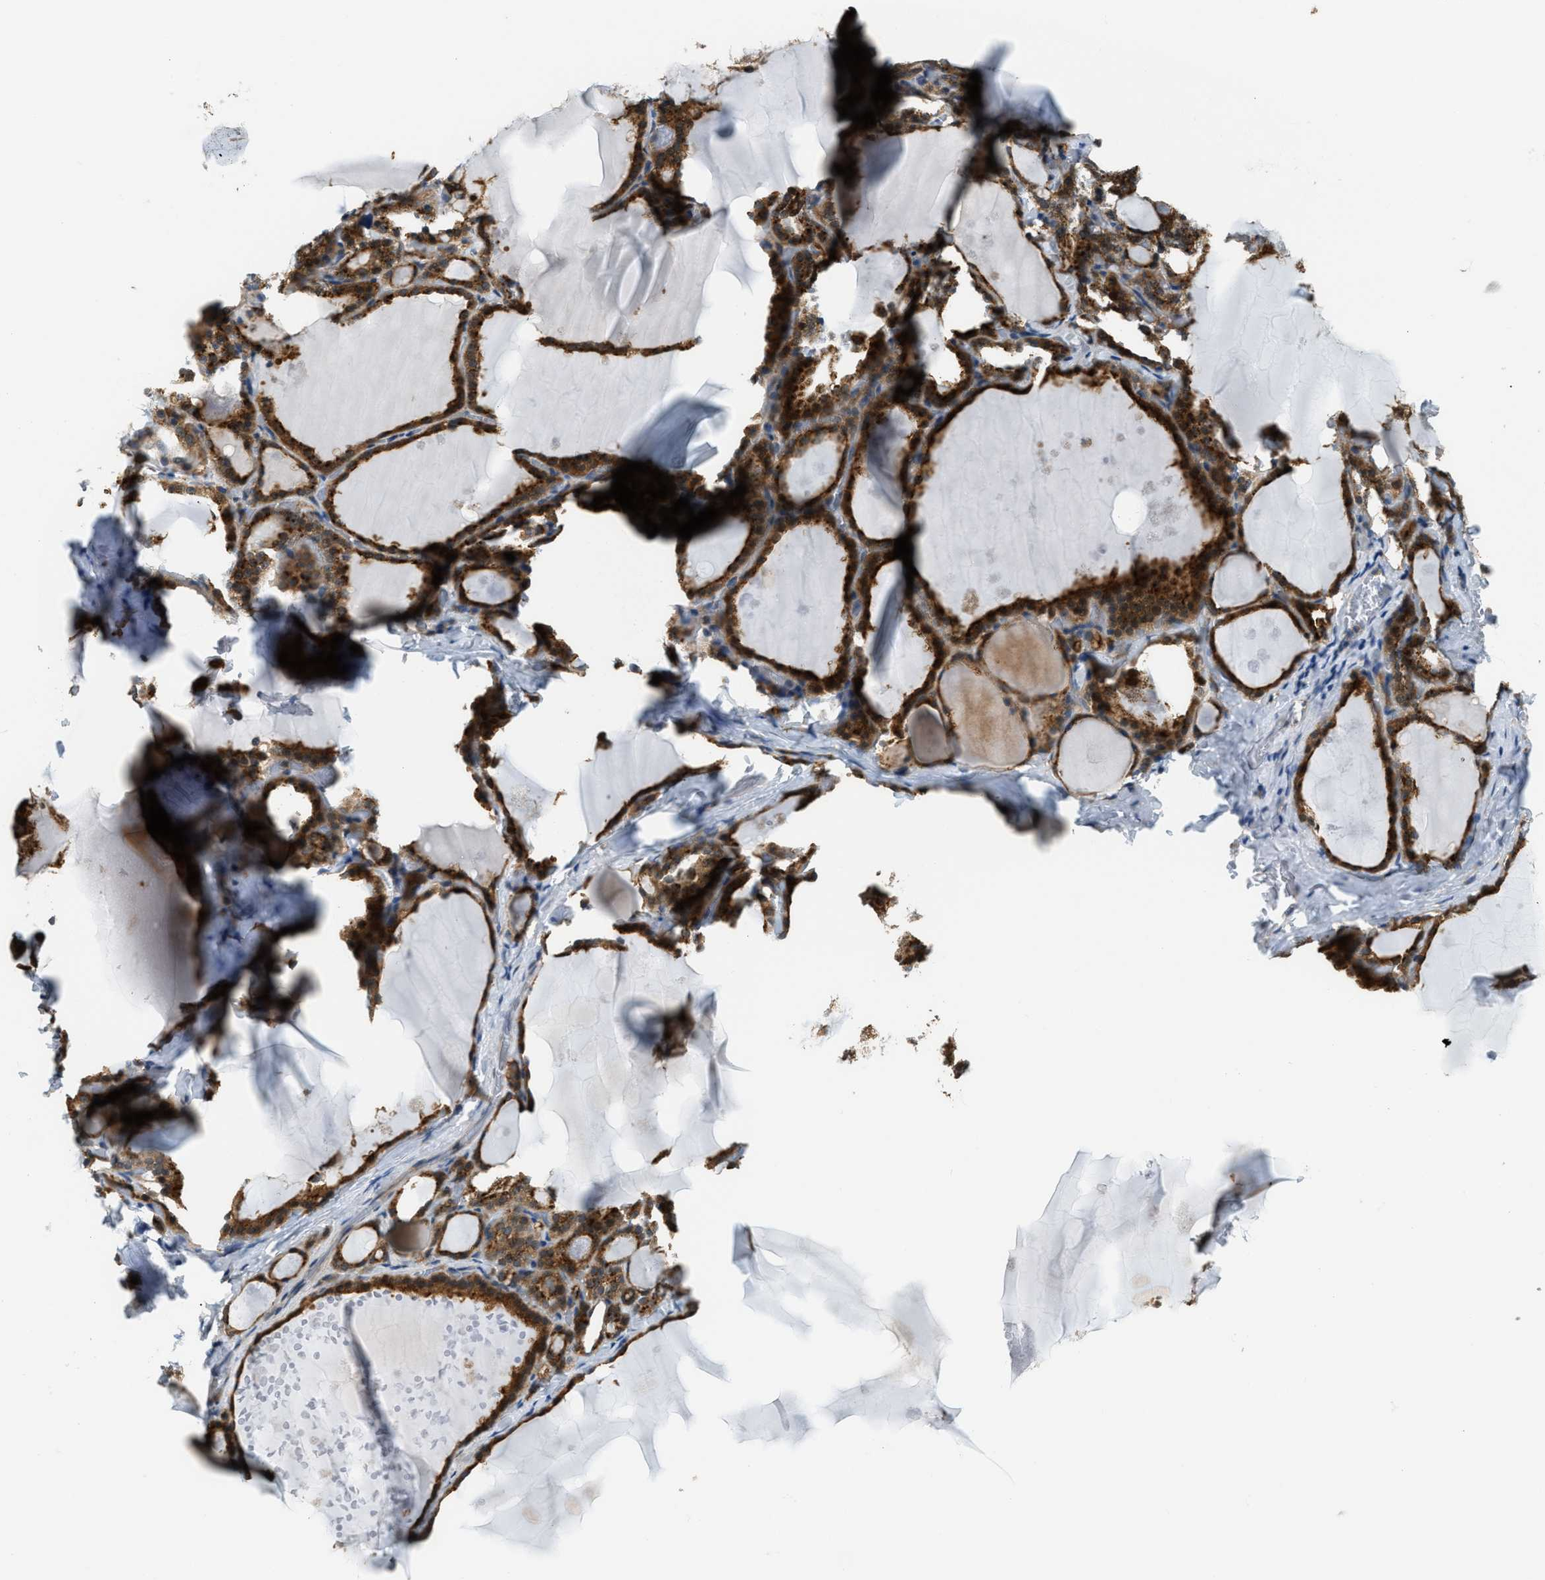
{"staining": {"intensity": "moderate", "quantity": ">75%", "location": "cytoplasmic/membranous"}, "tissue": "thyroid gland", "cell_type": "Glandular cells", "image_type": "normal", "snomed": [{"axis": "morphology", "description": "Normal tissue, NOS"}, {"axis": "topography", "description": "Thyroid gland"}], "caption": "High-magnification brightfield microscopy of normal thyroid gland stained with DAB (3,3'-diaminobenzidine) (brown) and counterstained with hematoxylin (blue). glandular cells exhibit moderate cytoplasmic/membranous positivity is present in about>75% of cells.", "gene": "STARD3NL", "patient": {"sex": "male", "age": 56}}